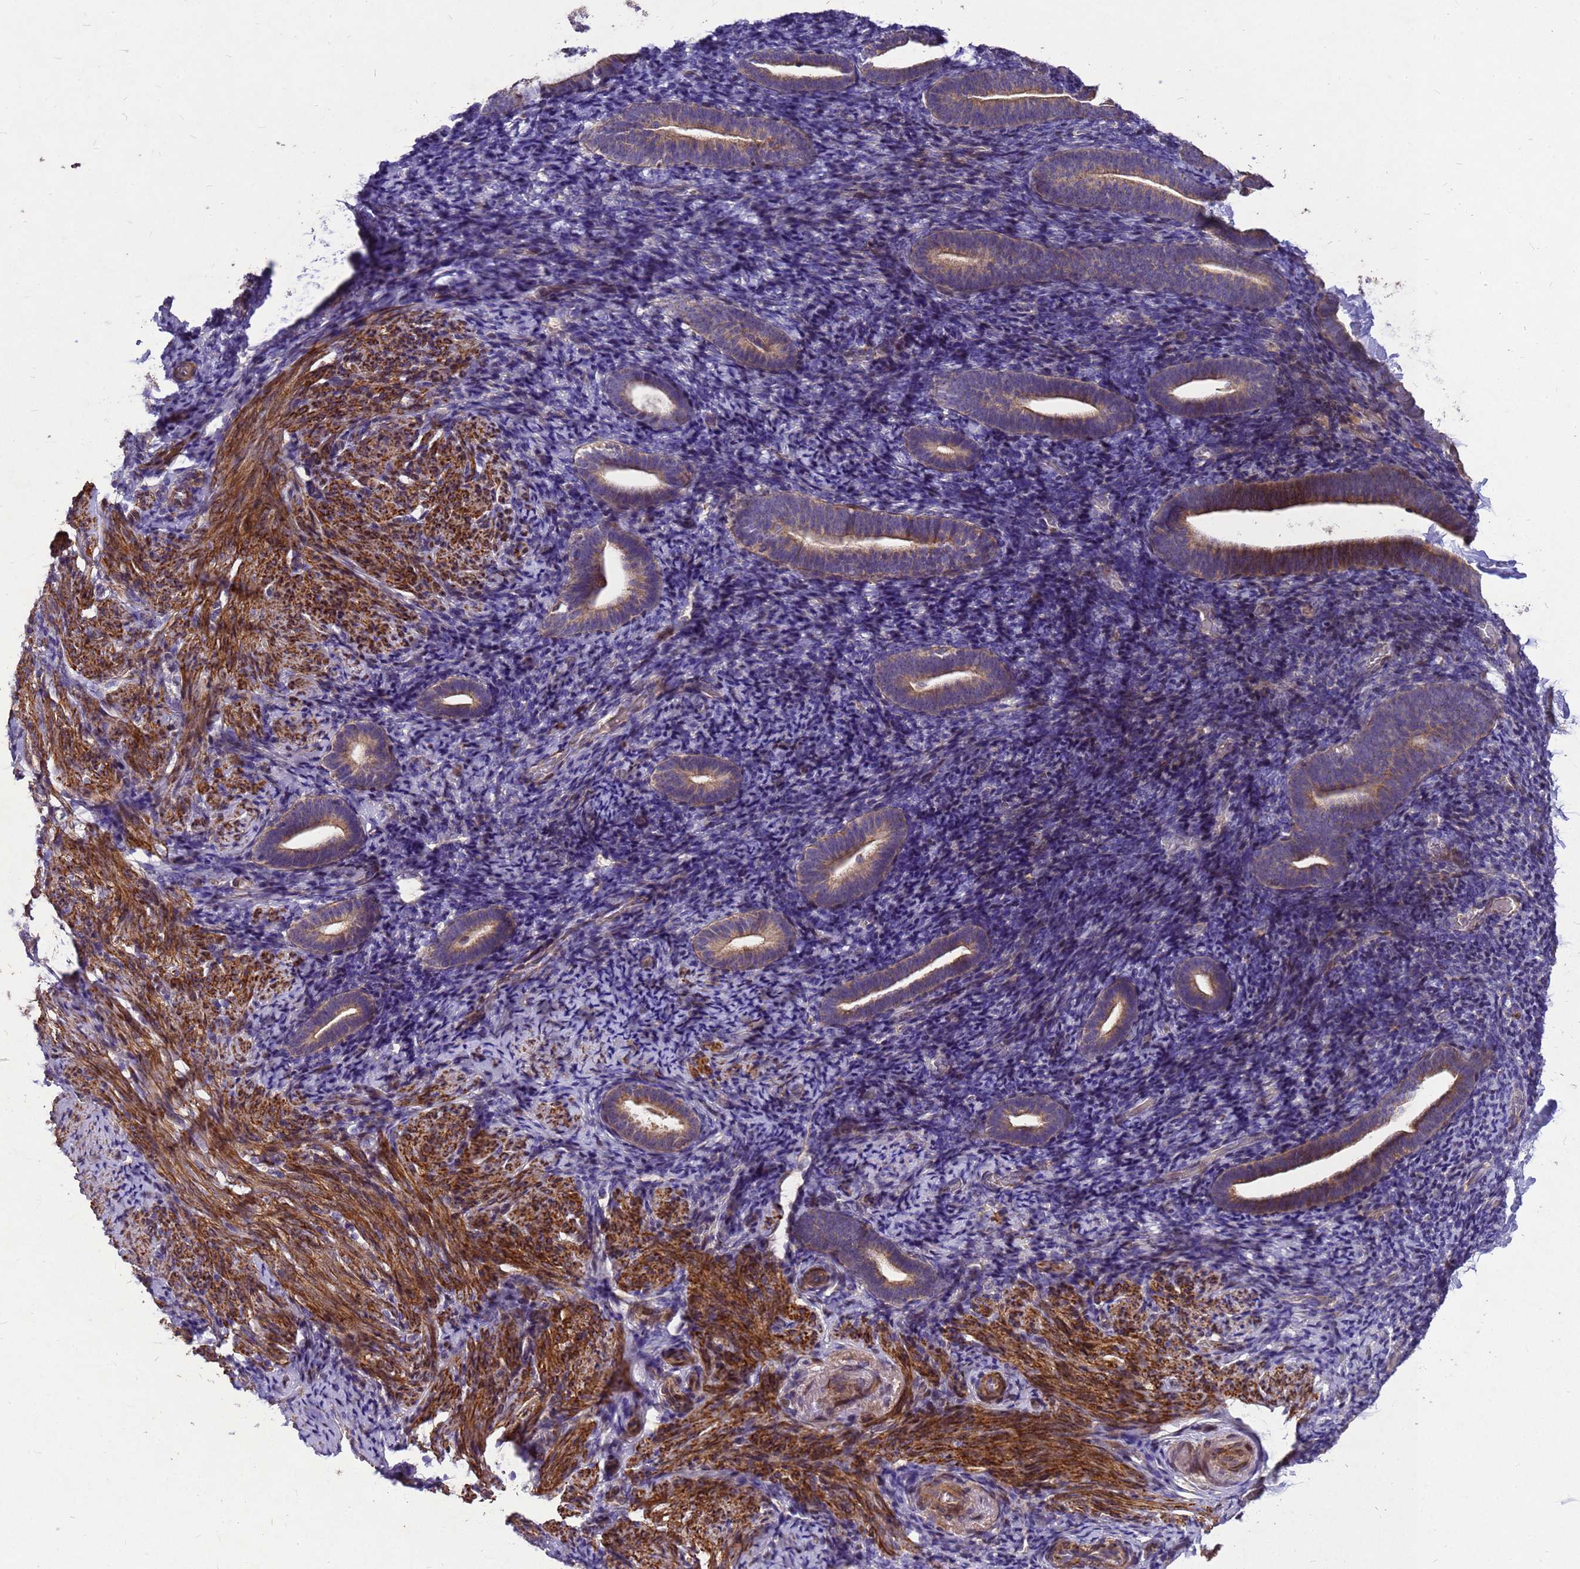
{"staining": {"intensity": "negative", "quantity": "none", "location": "none"}, "tissue": "endometrium", "cell_type": "Cells in endometrial stroma", "image_type": "normal", "snomed": [{"axis": "morphology", "description": "Normal tissue, NOS"}, {"axis": "topography", "description": "Endometrium"}], "caption": "IHC micrograph of benign endometrium: human endometrium stained with DAB displays no significant protein staining in cells in endometrial stroma. (Brightfield microscopy of DAB (3,3'-diaminobenzidine) IHC at high magnification).", "gene": "RSPRY1", "patient": {"sex": "female", "age": 51}}